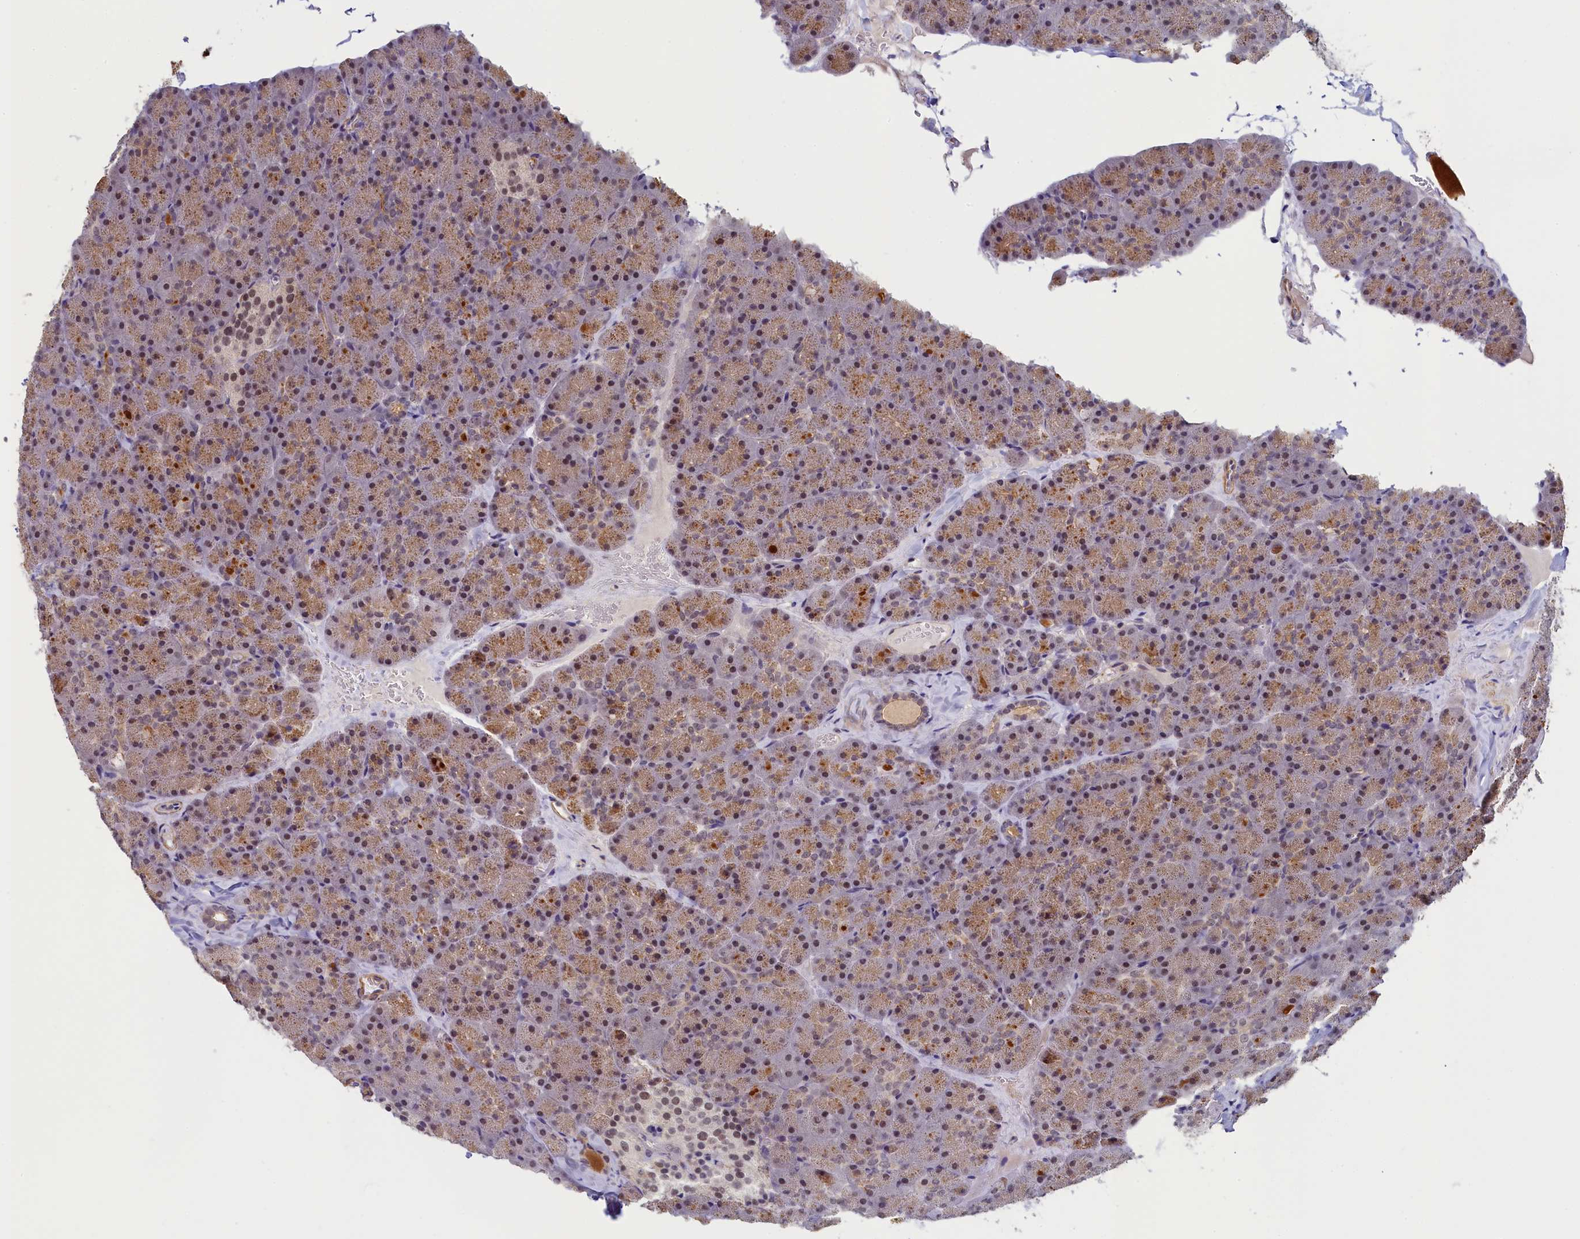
{"staining": {"intensity": "moderate", "quantity": ">75%", "location": "cytoplasmic/membranous,nuclear"}, "tissue": "pancreas", "cell_type": "Exocrine glandular cells", "image_type": "normal", "snomed": [{"axis": "morphology", "description": "Normal tissue, NOS"}, {"axis": "topography", "description": "Pancreas"}], "caption": "Brown immunohistochemical staining in benign pancreas shows moderate cytoplasmic/membranous,nuclear positivity in approximately >75% of exocrine glandular cells. The protein of interest is stained brown, and the nuclei are stained in blue (DAB (3,3'-diaminobenzidine) IHC with brightfield microscopy, high magnification).", "gene": "INTS14", "patient": {"sex": "male", "age": 36}}